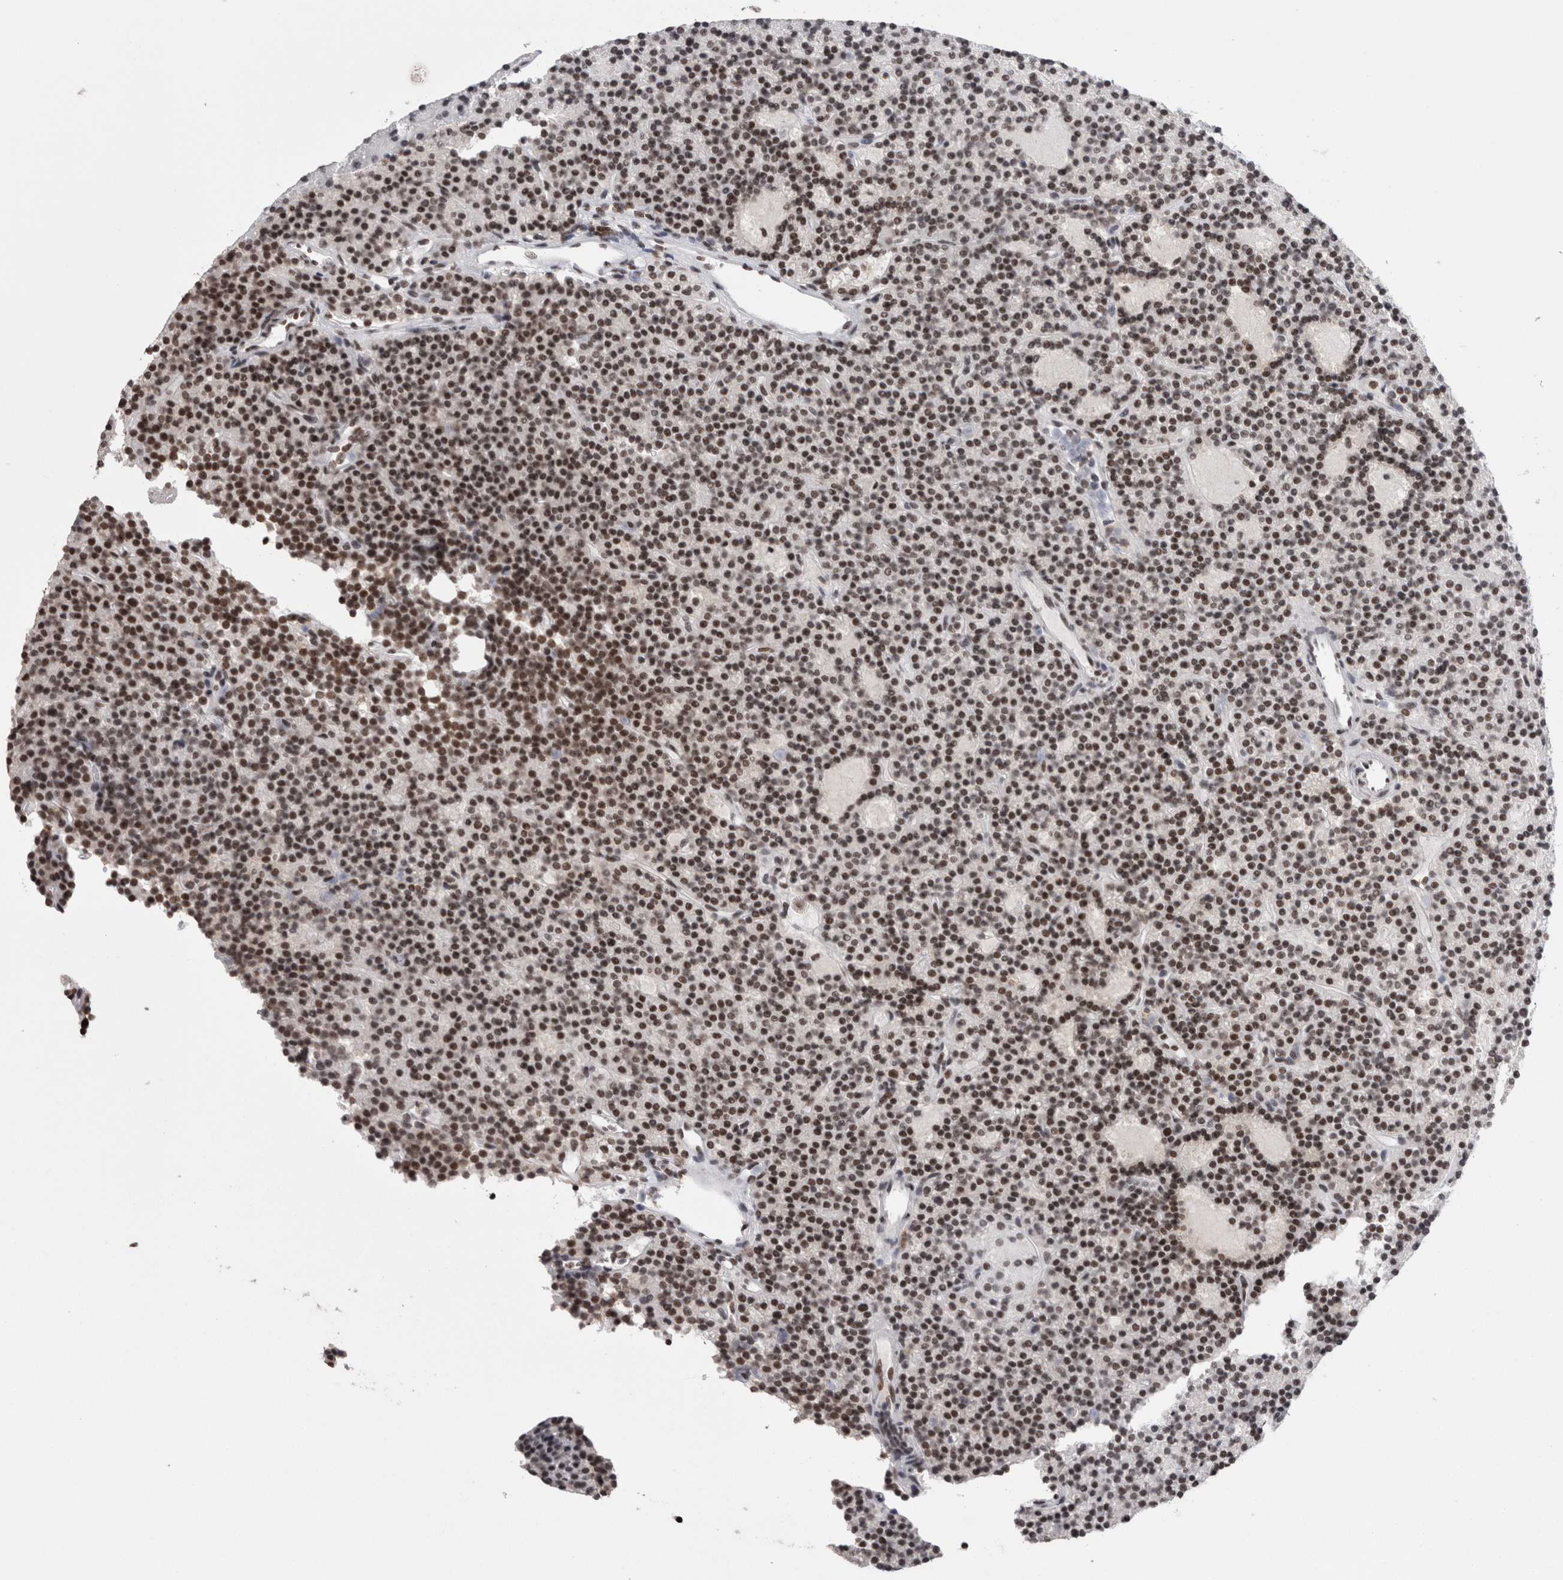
{"staining": {"intensity": "strong", "quantity": "25%-75%", "location": "nuclear"}, "tissue": "parathyroid gland", "cell_type": "Glandular cells", "image_type": "normal", "snomed": [{"axis": "morphology", "description": "Normal tissue, NOS"}, {"axis": "topography", "description": "Parathyroid gland"}], "caption": "A brown stain labels strong nuclear expression of a protein in glandular cells of normal human parathyroid gland.", "gene": "SMC1A", "patient": {"sex": "male", "age": 75}}